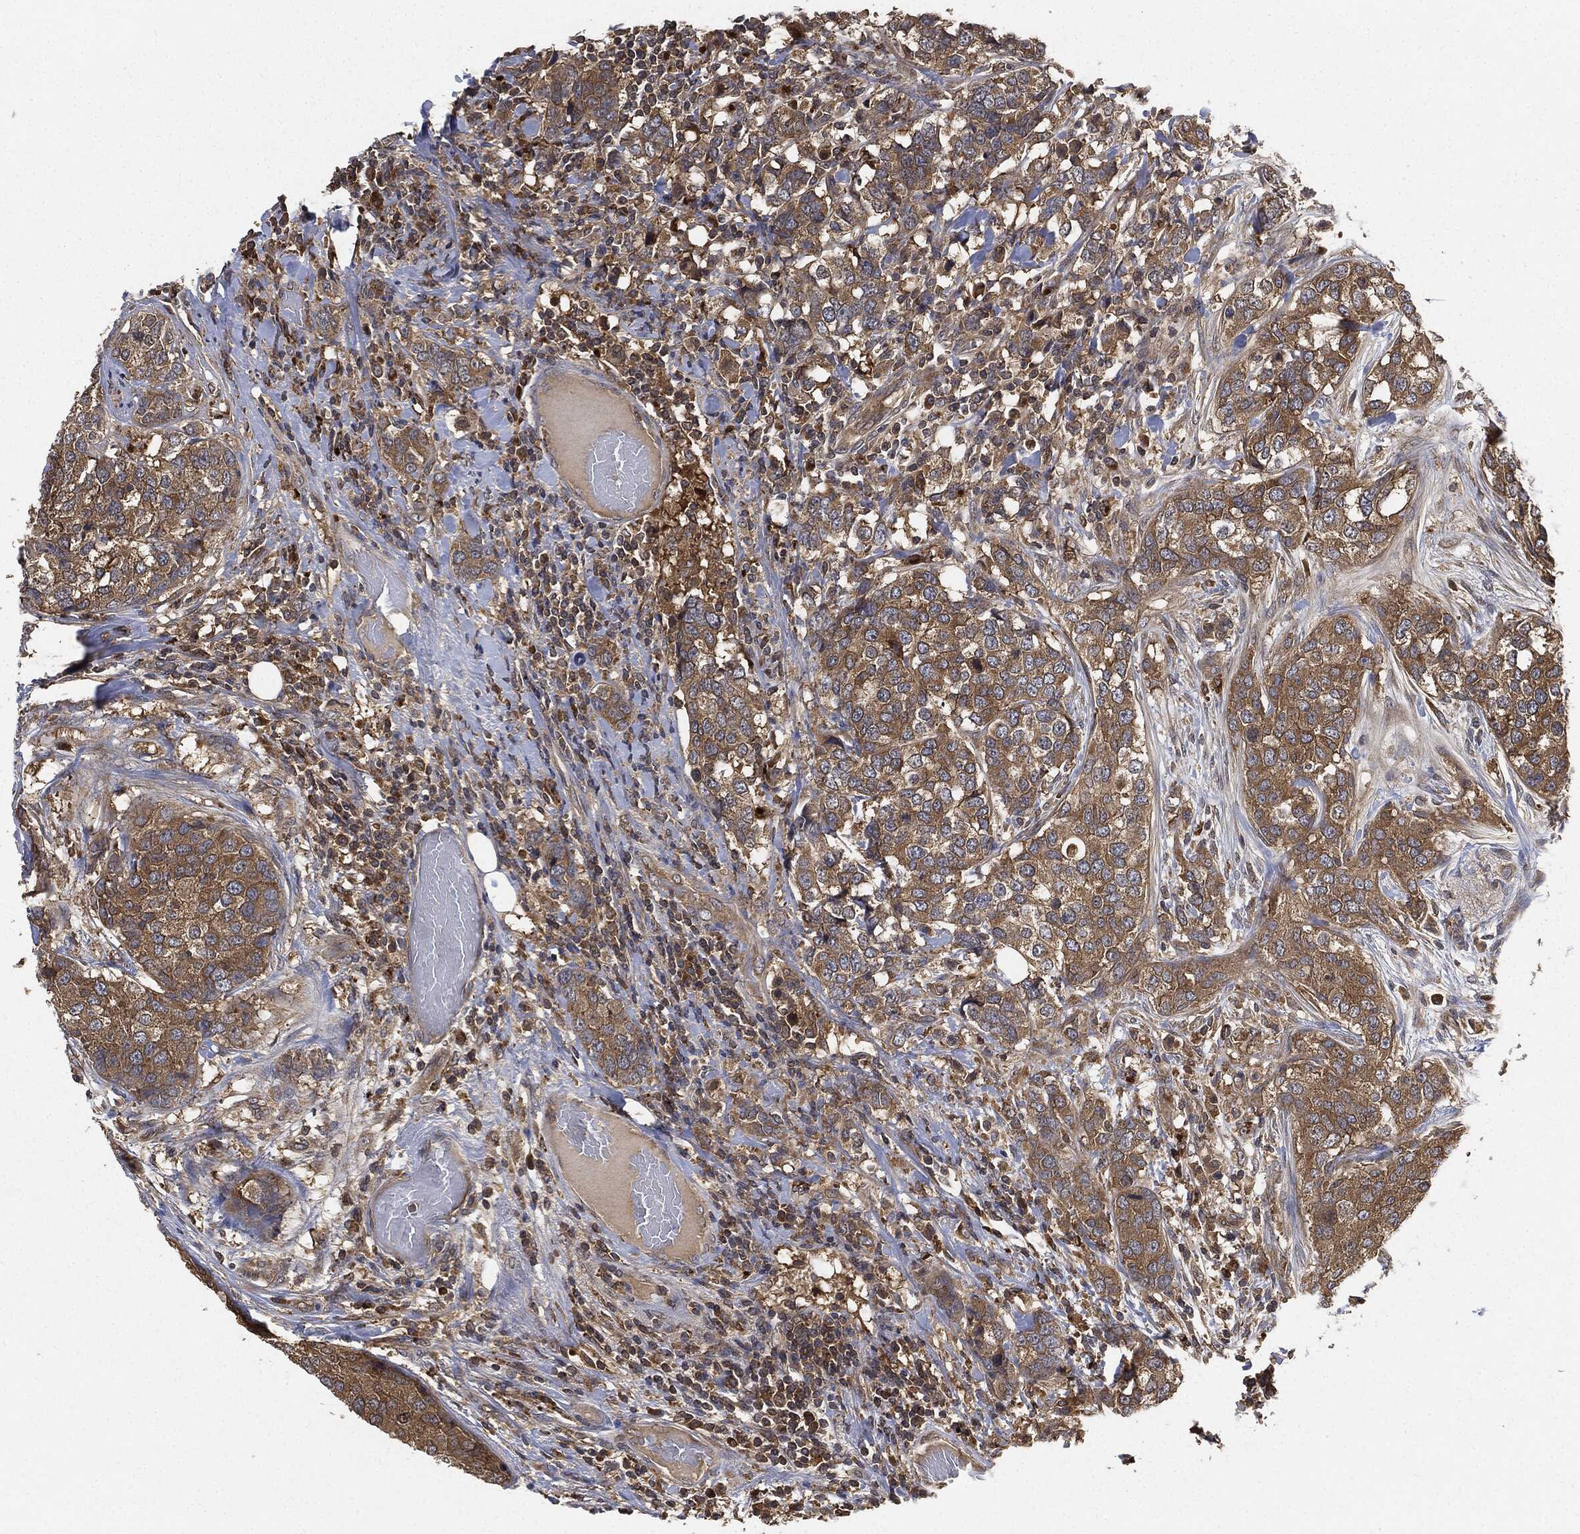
{"staining": {"intensity": "moderate", "quantity": ">75%", "location": "cytoplasmic/membranous"}, "tissue": "breast cancer", "cell_type": "Tumor cells", "image_type": "cancer", "snomed": [{"axis": "morphology", "description": "Lobular carcinoma"}, {"axis": "topography", "description": "Breast"}], "caption": "The histopathology image exhibits a brown stain indicating the presence of a protein in the cytoplasmic/membranous of tumor cells in breast cancer (lobular carcinoma).", "gene": "BRAF", "patient": {"sex": "female", "age": 59}}